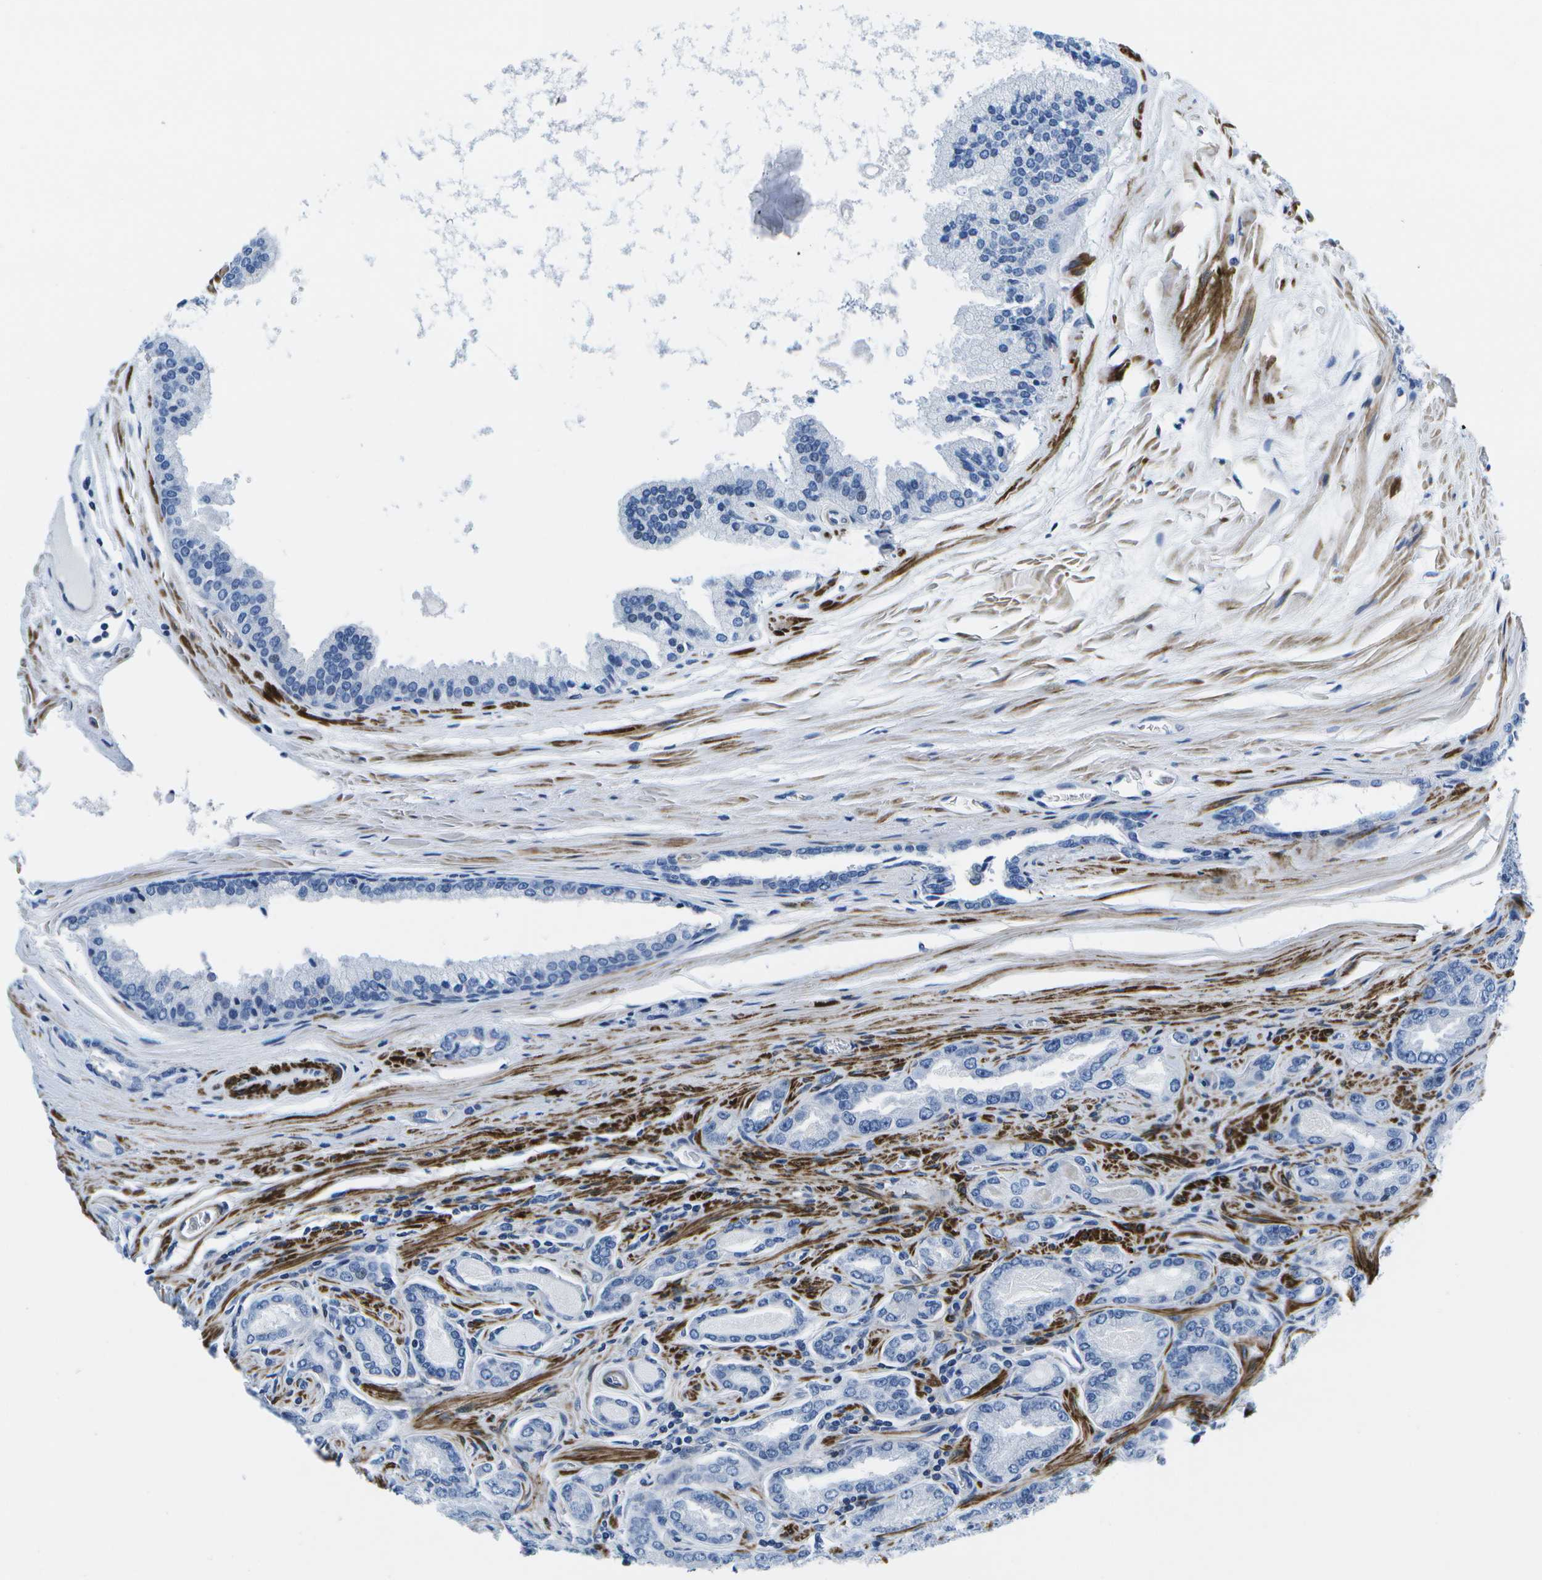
{"staining": {"intensity": "negative", "quantity": "none", "location": "none"}, "tissue": "prostate cancer", "cell_type": "Tumor cells", "image_type": "cancer", "snomed": [{"axis": "morphology", "description": "Adenocarcinoma, High grade"}, {"axis": "topography", "description": "Prostate"}], "caption": "The histopathology image shows no significant staining in tumor cells of prostate cancer (adenocarcinoma (high-grade)). Nuclei are stained in blue.", "gene": "ADGRG6", "patient": {"sex": "male", "age": 65}}